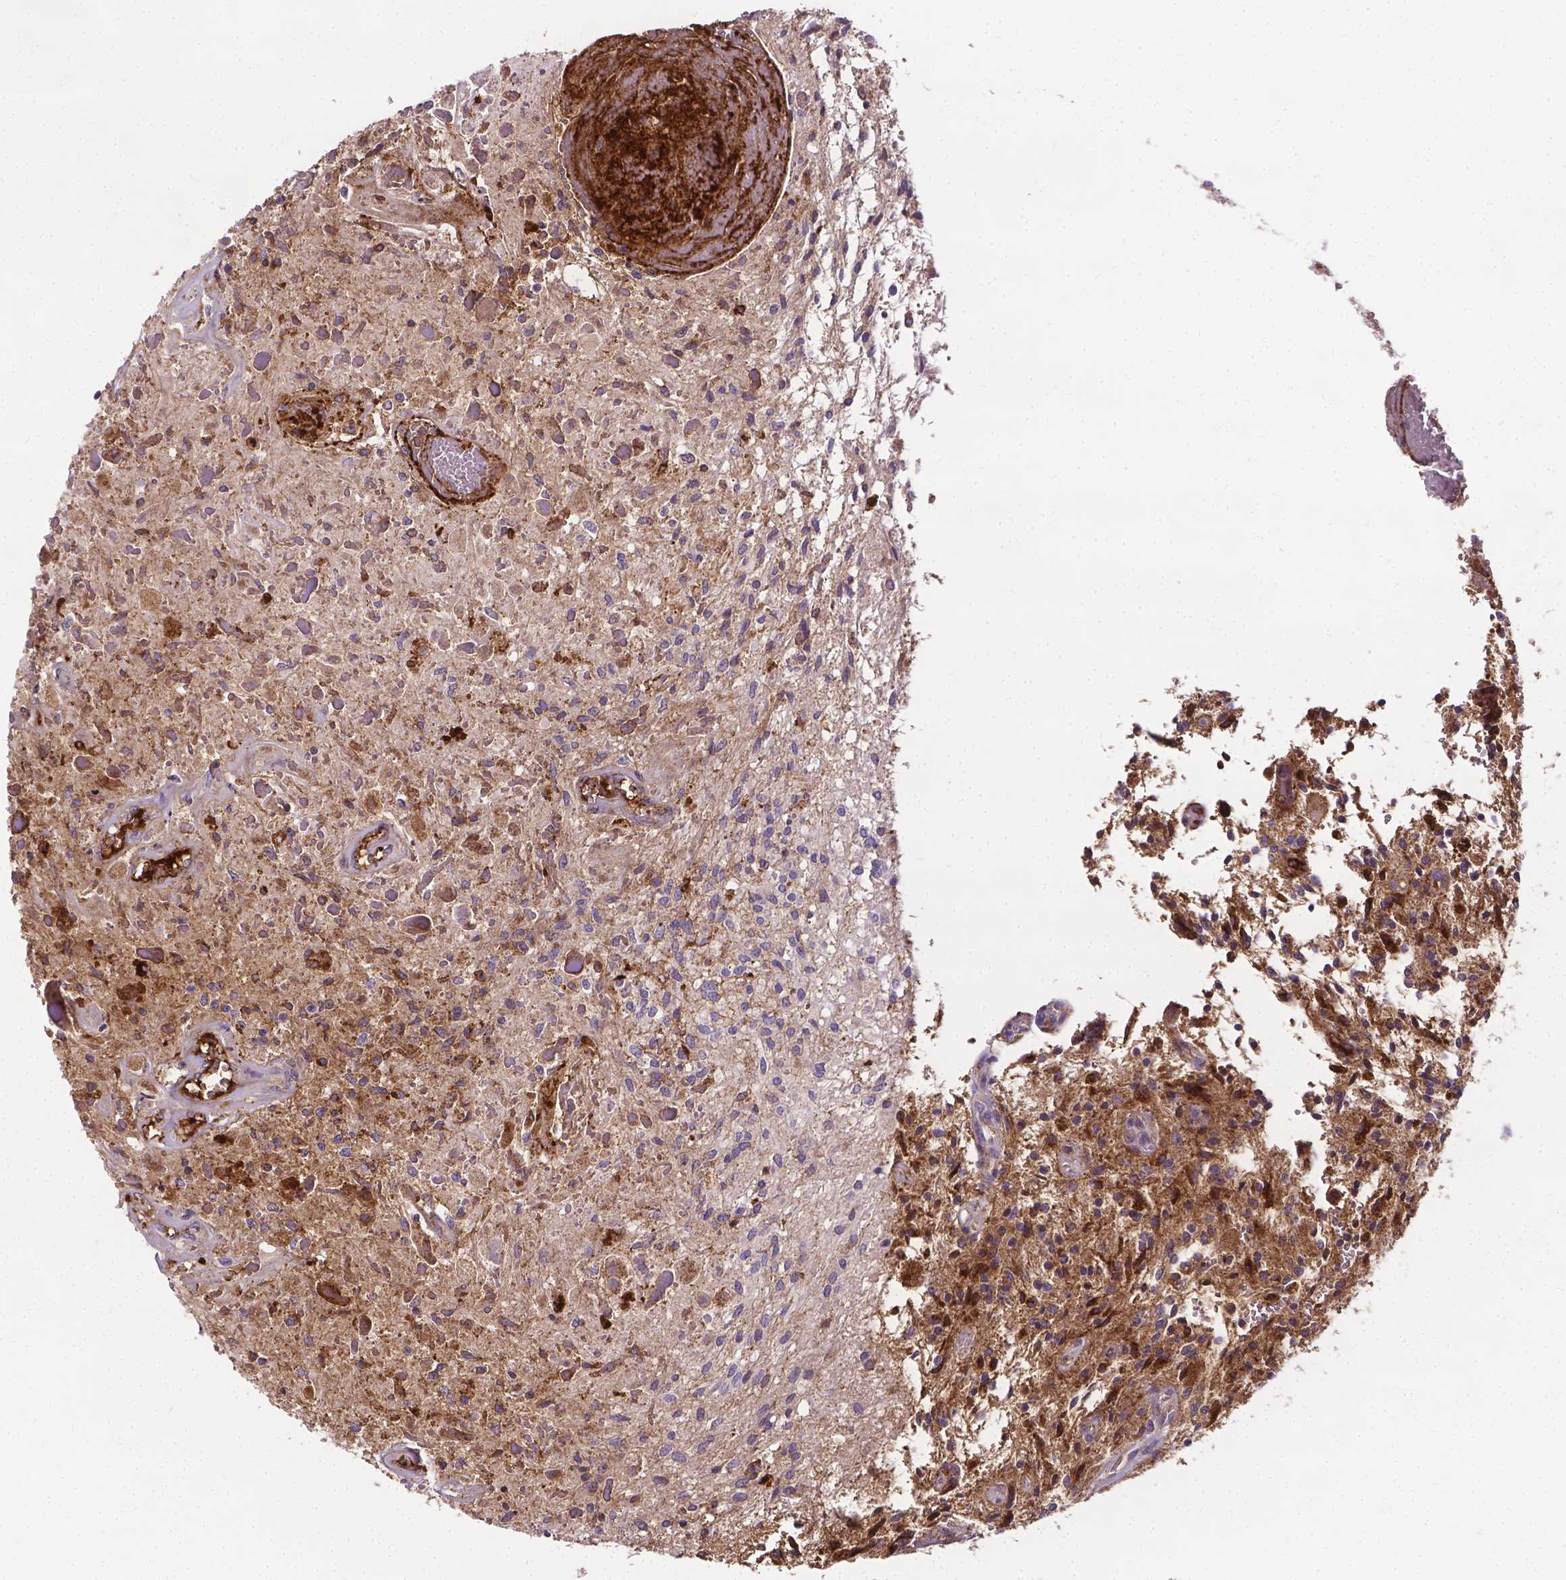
{"staining": {"intensity": "moderate", "quantity": ">75%", "location": "cytoplasmic/membranous"}, "tissue": "glioma", "cell_type": "Tumor cells", "image_type": "cancer", "snomed": [{"axis": "morphology", "description": "Glioma, malignant, Low grade"}, {"axis": "topography", "description": "Cerebellum"}], "caption": "Moderate cytoplasmic/membranous expression for a protein is present in about >75% of tumor cells of malignant glioma (low-grade) using immunohistochemistry.", "gene": "APOE", "patient": {"sex": "female", "age": 14}}